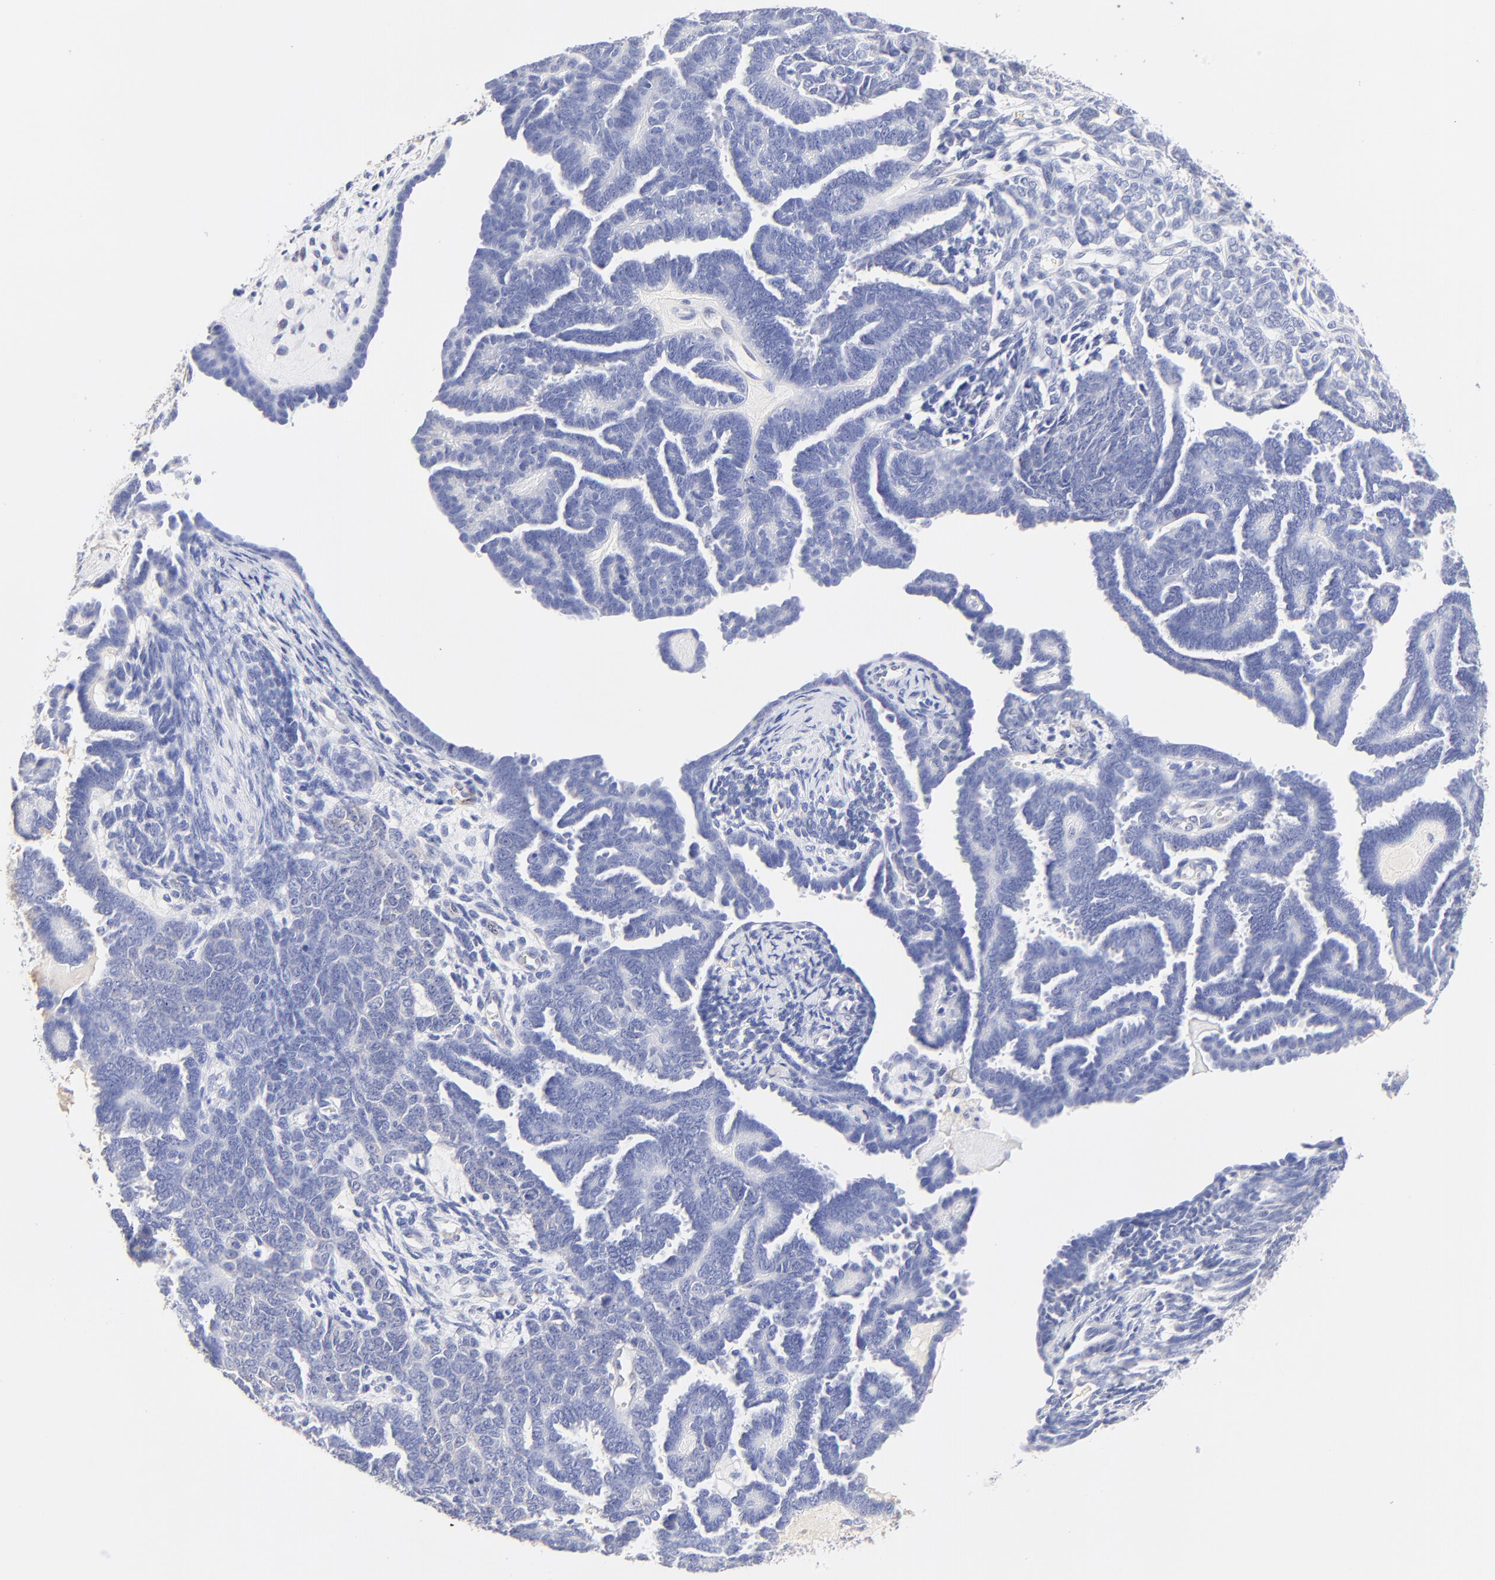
{"staining": {"intensity": "negative", "quantity": "none", "location": "none"}, "tissue": "endometrial cancer", "cell_type": "Tumor cells", "image_type": "cancer", "snomed": [{"axis": "morphology", "description": "Neoplasm, malignant, NOS"}, {"axis": "topography", "description": "Endometrium"}], "caption": "Tumor cells are negative for brown protein staining in malignant neoplasm (endometrial). The staining was performed using DAB to visualize the protein expression in brown, while the nuclei were stained in blue with hematoxylin (Magnification: 20x).", "gene": "ASB9", "patient": {"sex": "female", "age": 74}}